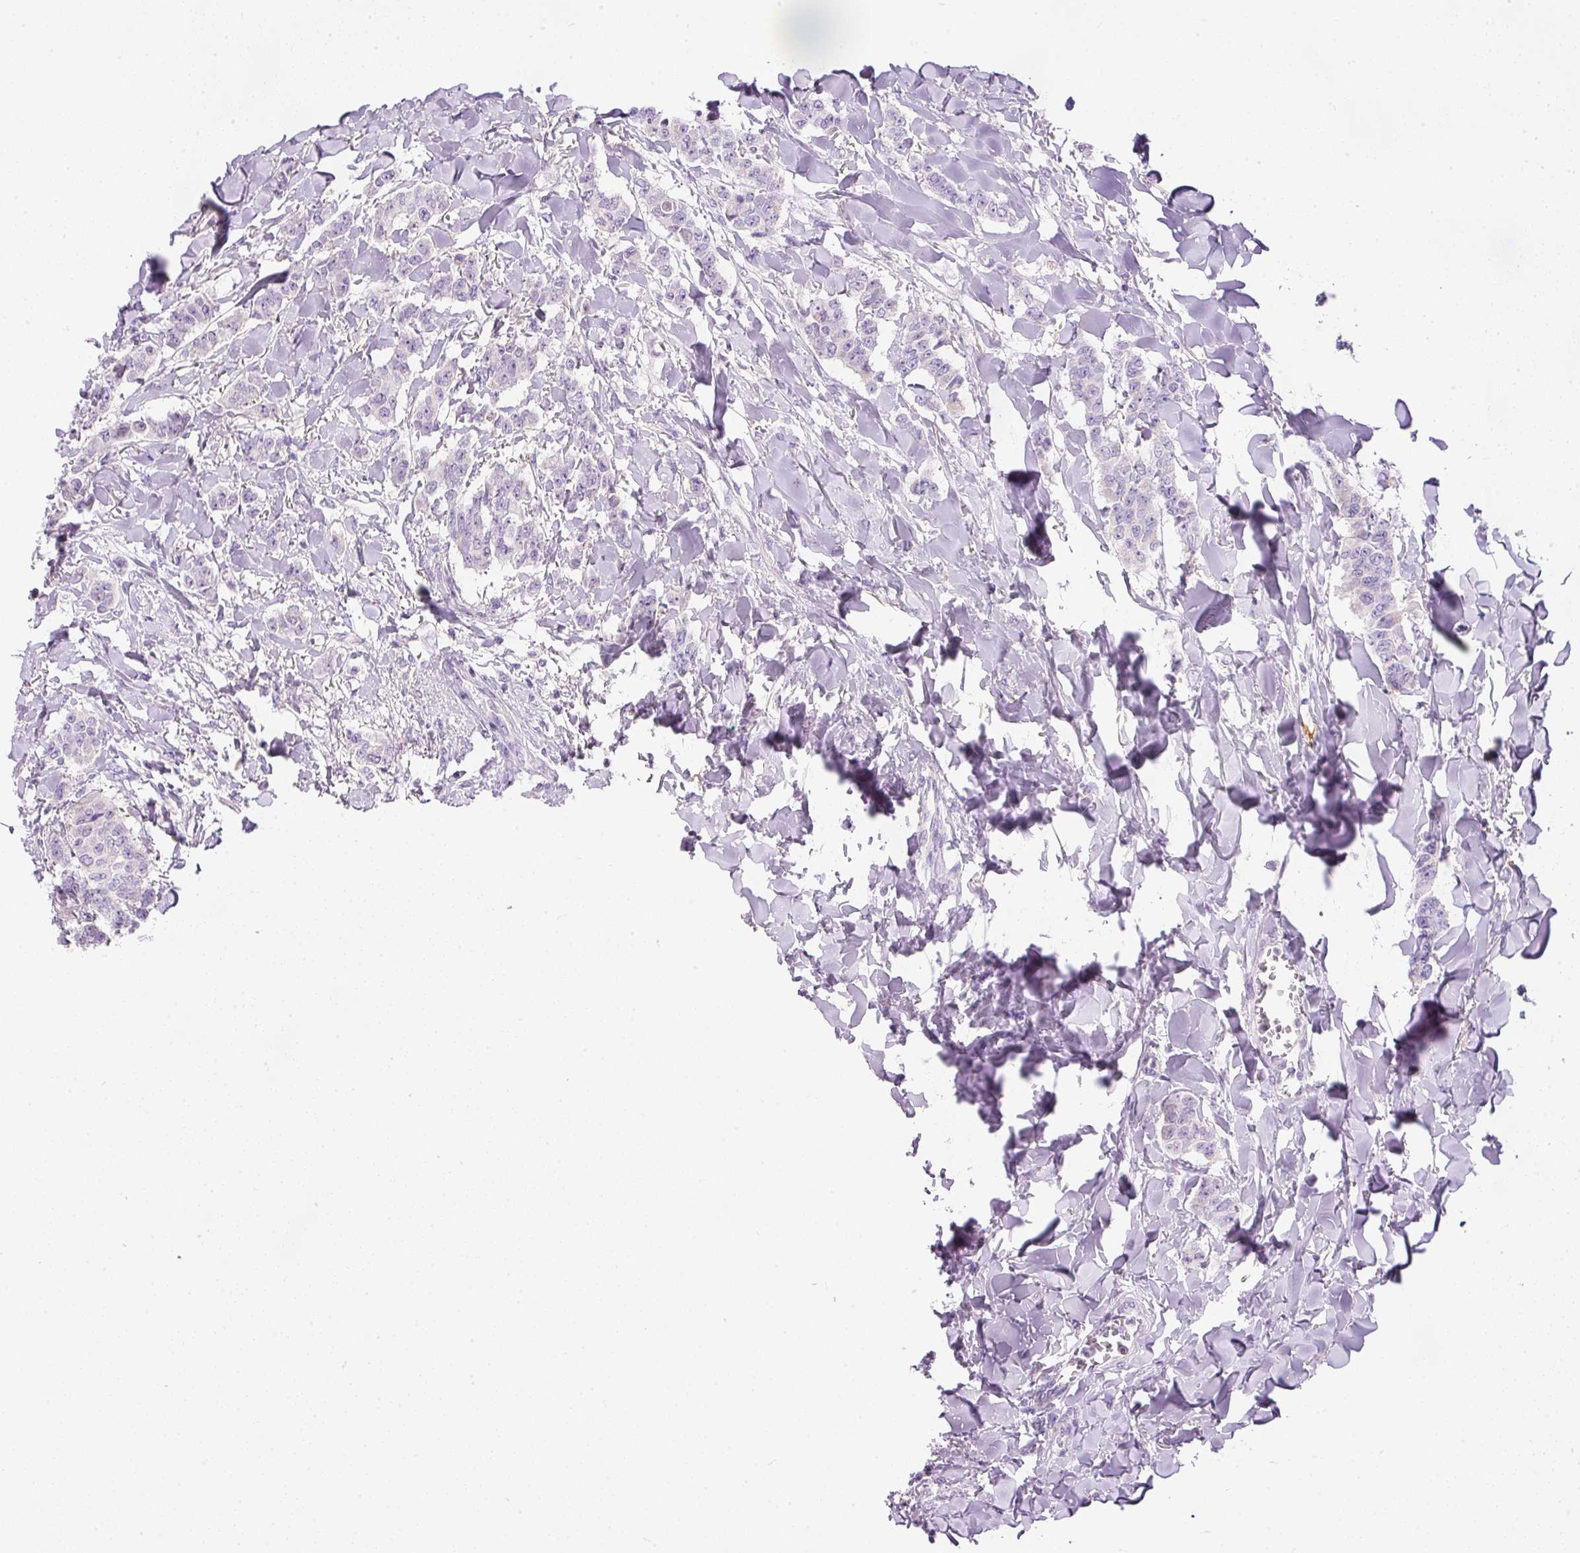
{"staining": {"intensity": "negative", "quantity": "none", "location": "none"}, "tissue": "breast cancer", "cell_type": "Tumor cells", "image_type": "cancer", "snomed": [{"axis": "morphology", "description": "Duct carcinoma"}, {"axis": "topography", "description": "Breast"}], "caption": "A high-resolution histopathology image shows immunohistochemistry staining of breast cancer, which reveals no significant staining in tumor cells. (DAB immunohistochemistry with hematoxylin counter stain).", "gene": "KPNA5", "patient": {"sex": "female", "age": 40}}